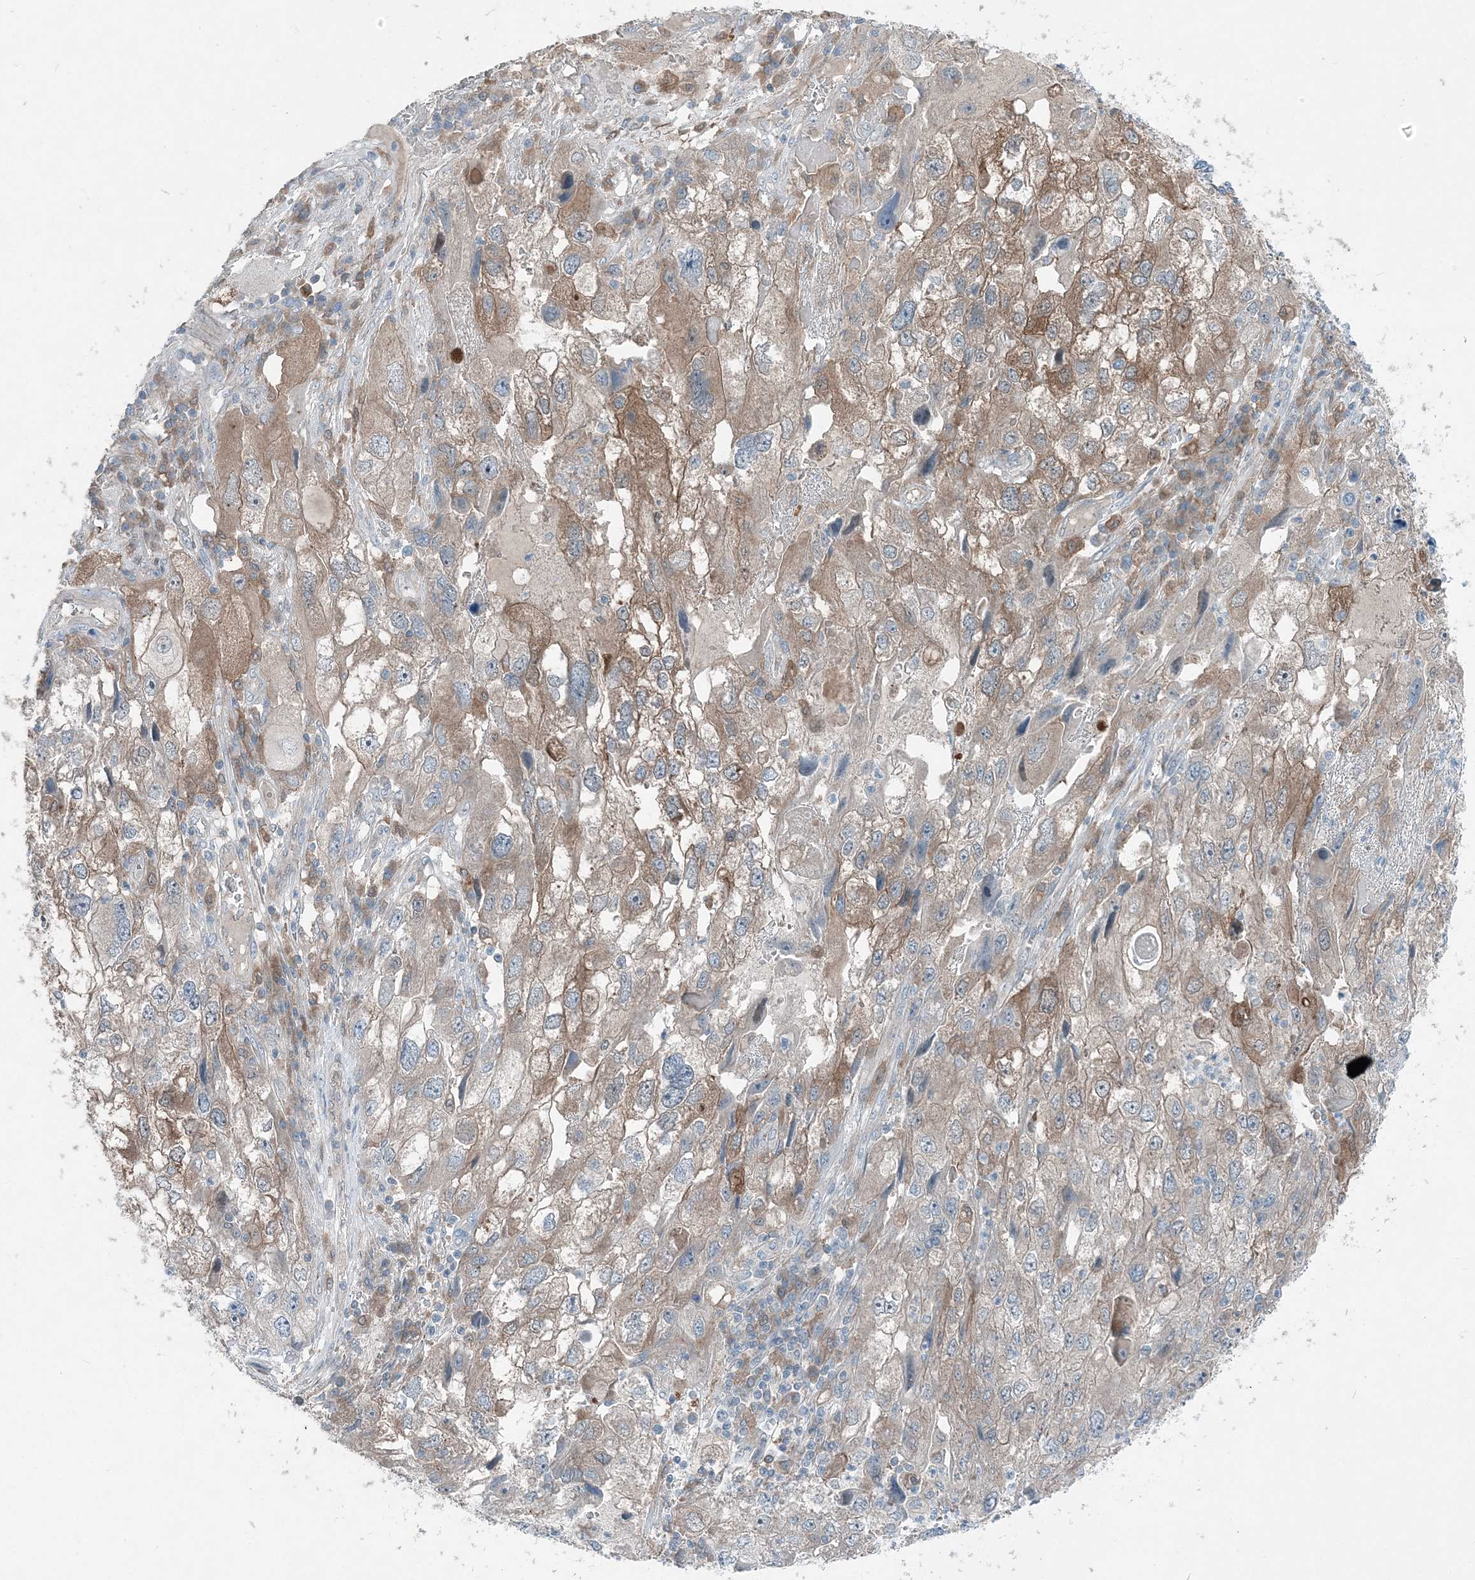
{"staining": {"intensity": "moderate", "quantity": "25%-75%", "location": "cytoplasmic/membranous"}, "tissue": "endometrial cancer", "cell_type": "Tumor cells", "image_type": "cancer", "snomed": [{"axis": "morphology", "description": "Adenocarcinoma, NOS"}, {"axis": "topography", "description": "Endometrium"}], "caption": "Immunohistochemistry image of endometrial adenocarcinoma stained for a protein (brown), which exhibits medium levels of moderate cytoplasmic/membranous positivity in about 25%-75% of tumor cells.", "gene": "ARMH1", "patient": {"sex": "female", "age": 49}}